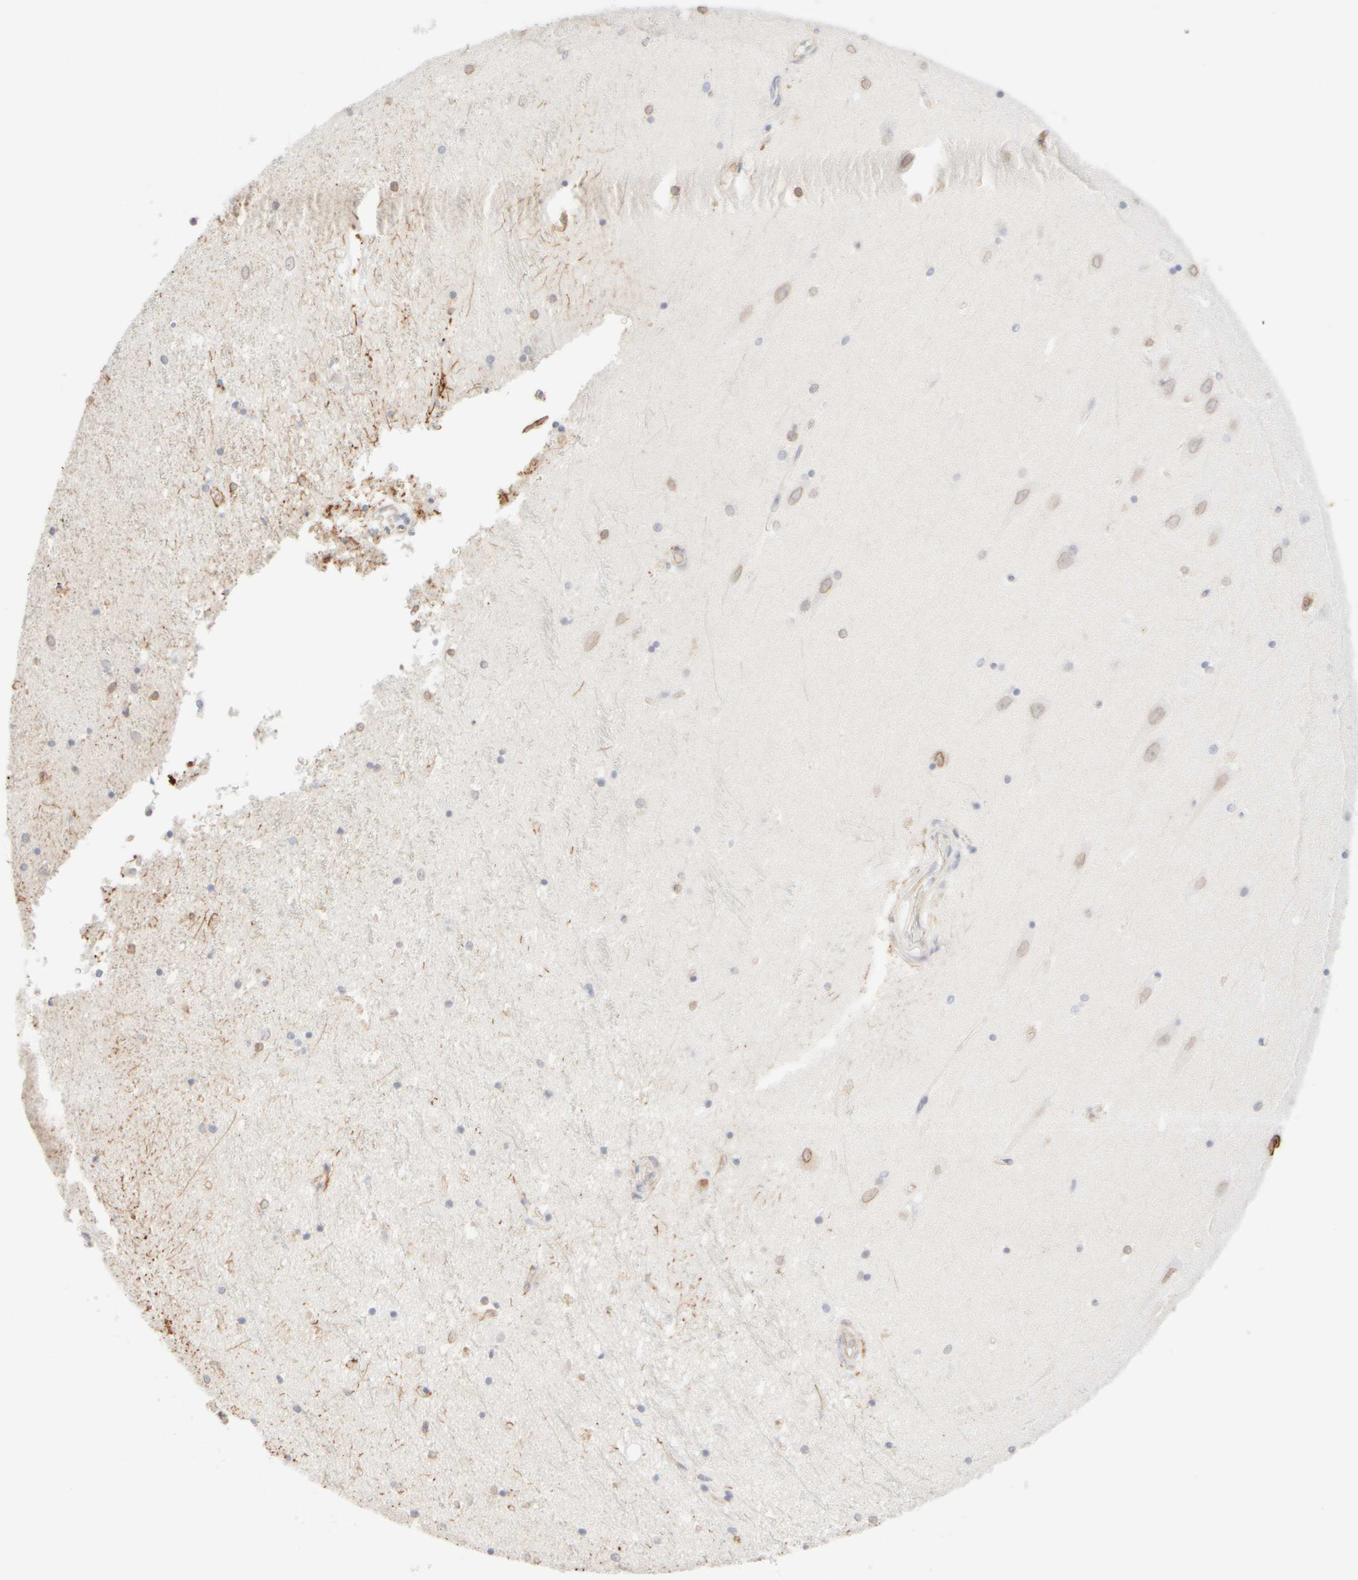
{"staining": {"intensity": "moderate", "quantity": "<25%", "location": "cytoplasmic/membranous,nuclear"}, "tissue": "hippocampus", "cell_type": "Glial cells", "image_type": "normal", "snomed": [{"axis": "morphology", "description": "Normal tissue, NOS"}, {"axis": "topography", "description": "Hippocampus"}], "caption": "Protein expression analysis of normal hippocampus displays moderate cytoplasmic/membranous,nuclear staining in approximately <25% of glial cells.", "gene": "KRT15", "patient": {"sex": "male", "age": 45}}